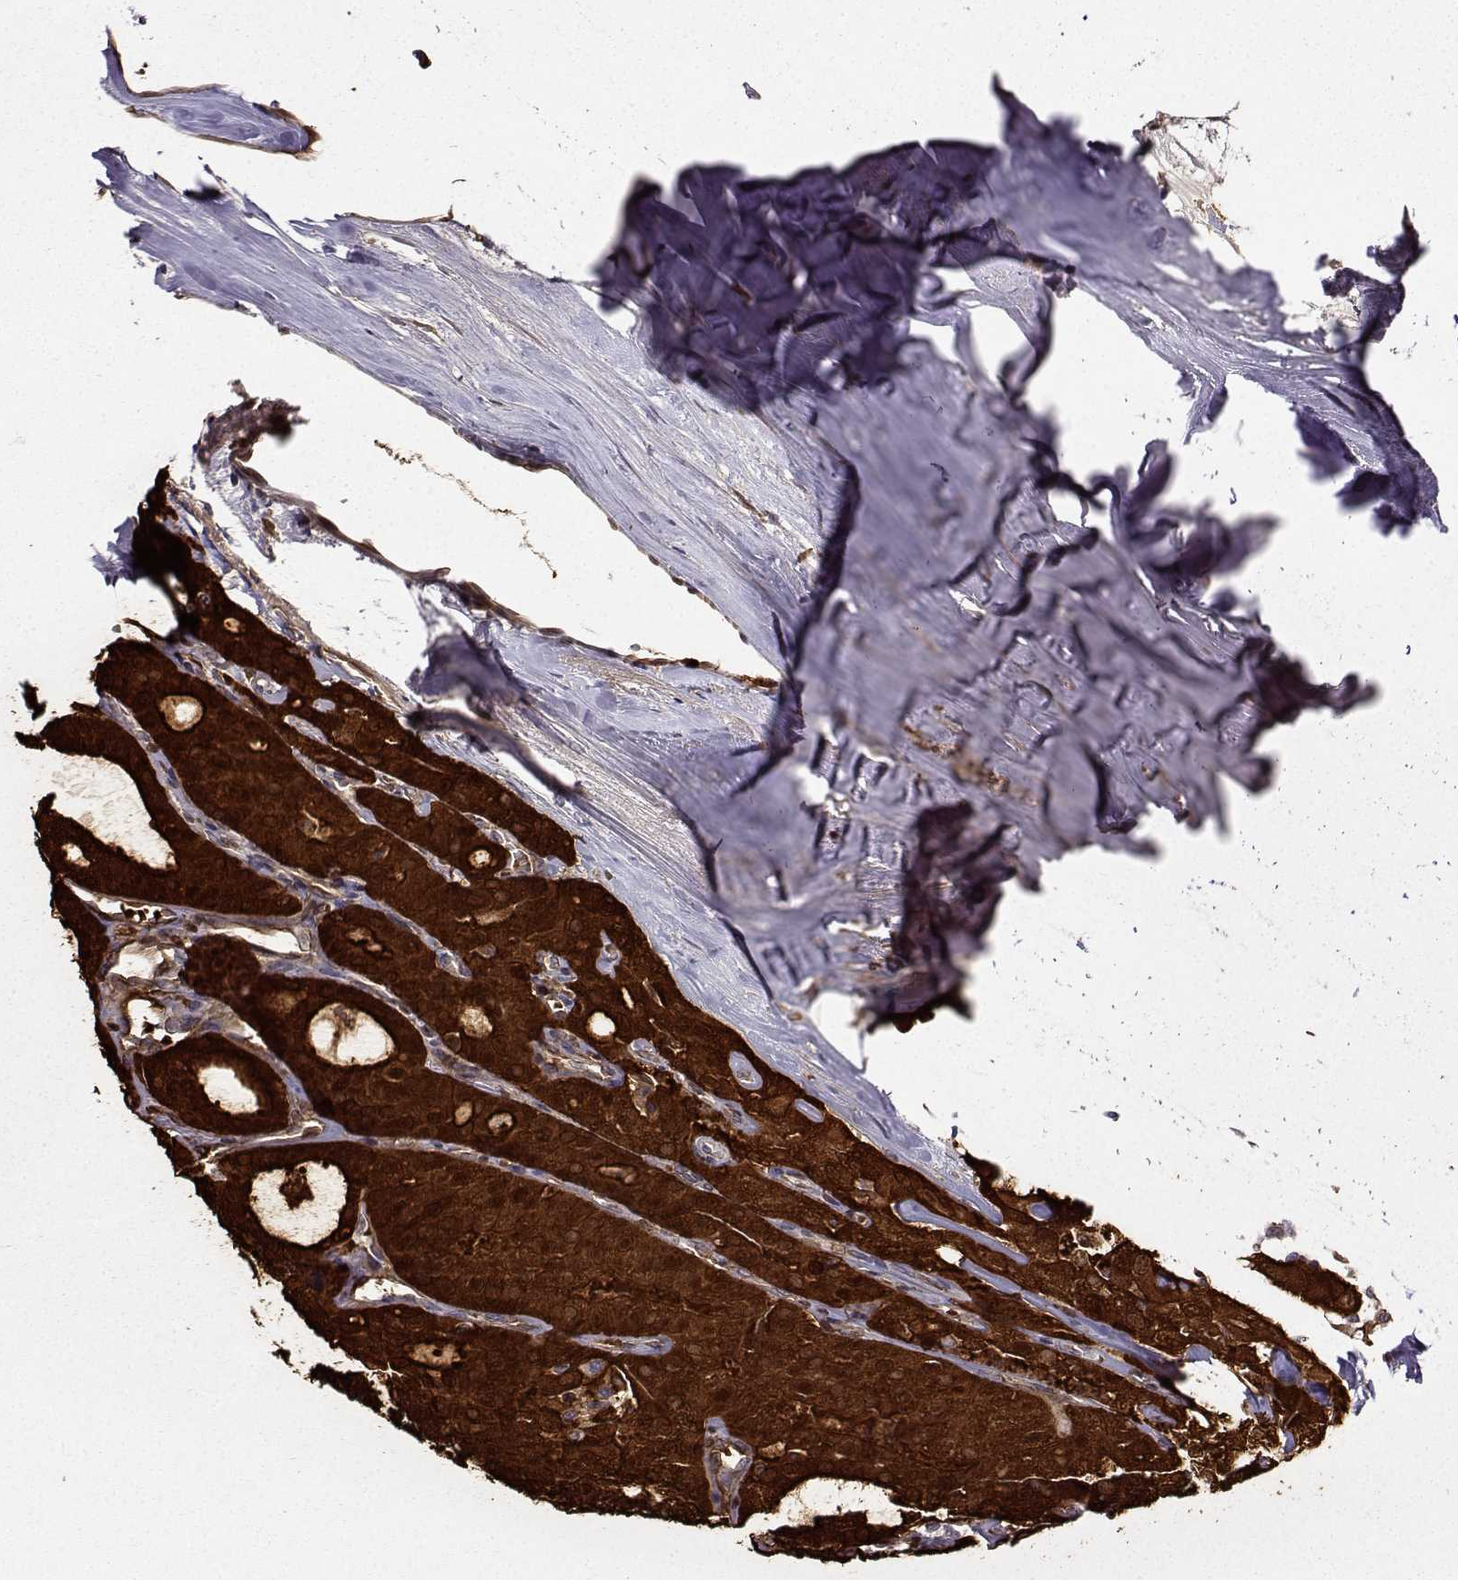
{"staining": {"intensity": "strong", "quantity": ">75%", "location": "cytoplasmic/membranous,nuclear"}, "tissue": "thyroid cancer", "cell_type": "Tumor cells", "image_type": "cancer", "snomed": [{"axis": "morphology", "description": "Follicular adenoma carcinoma, NOS"}, {"axis": "topography", "description": "Thyroid gland"}], "caption": "Protein staining demonstrates strong cytoplasmic/membranous and nuclear expression in approximately >75% of tumor cells in thyroid cancer (follicular adenoma carcinoma). (Stains: DAB in brown, nuclei in blue, Microscopy: brightfield microscopy at high magnification).", "gene": "NQO1", "patient": {"sex": "male", "age": 75}}